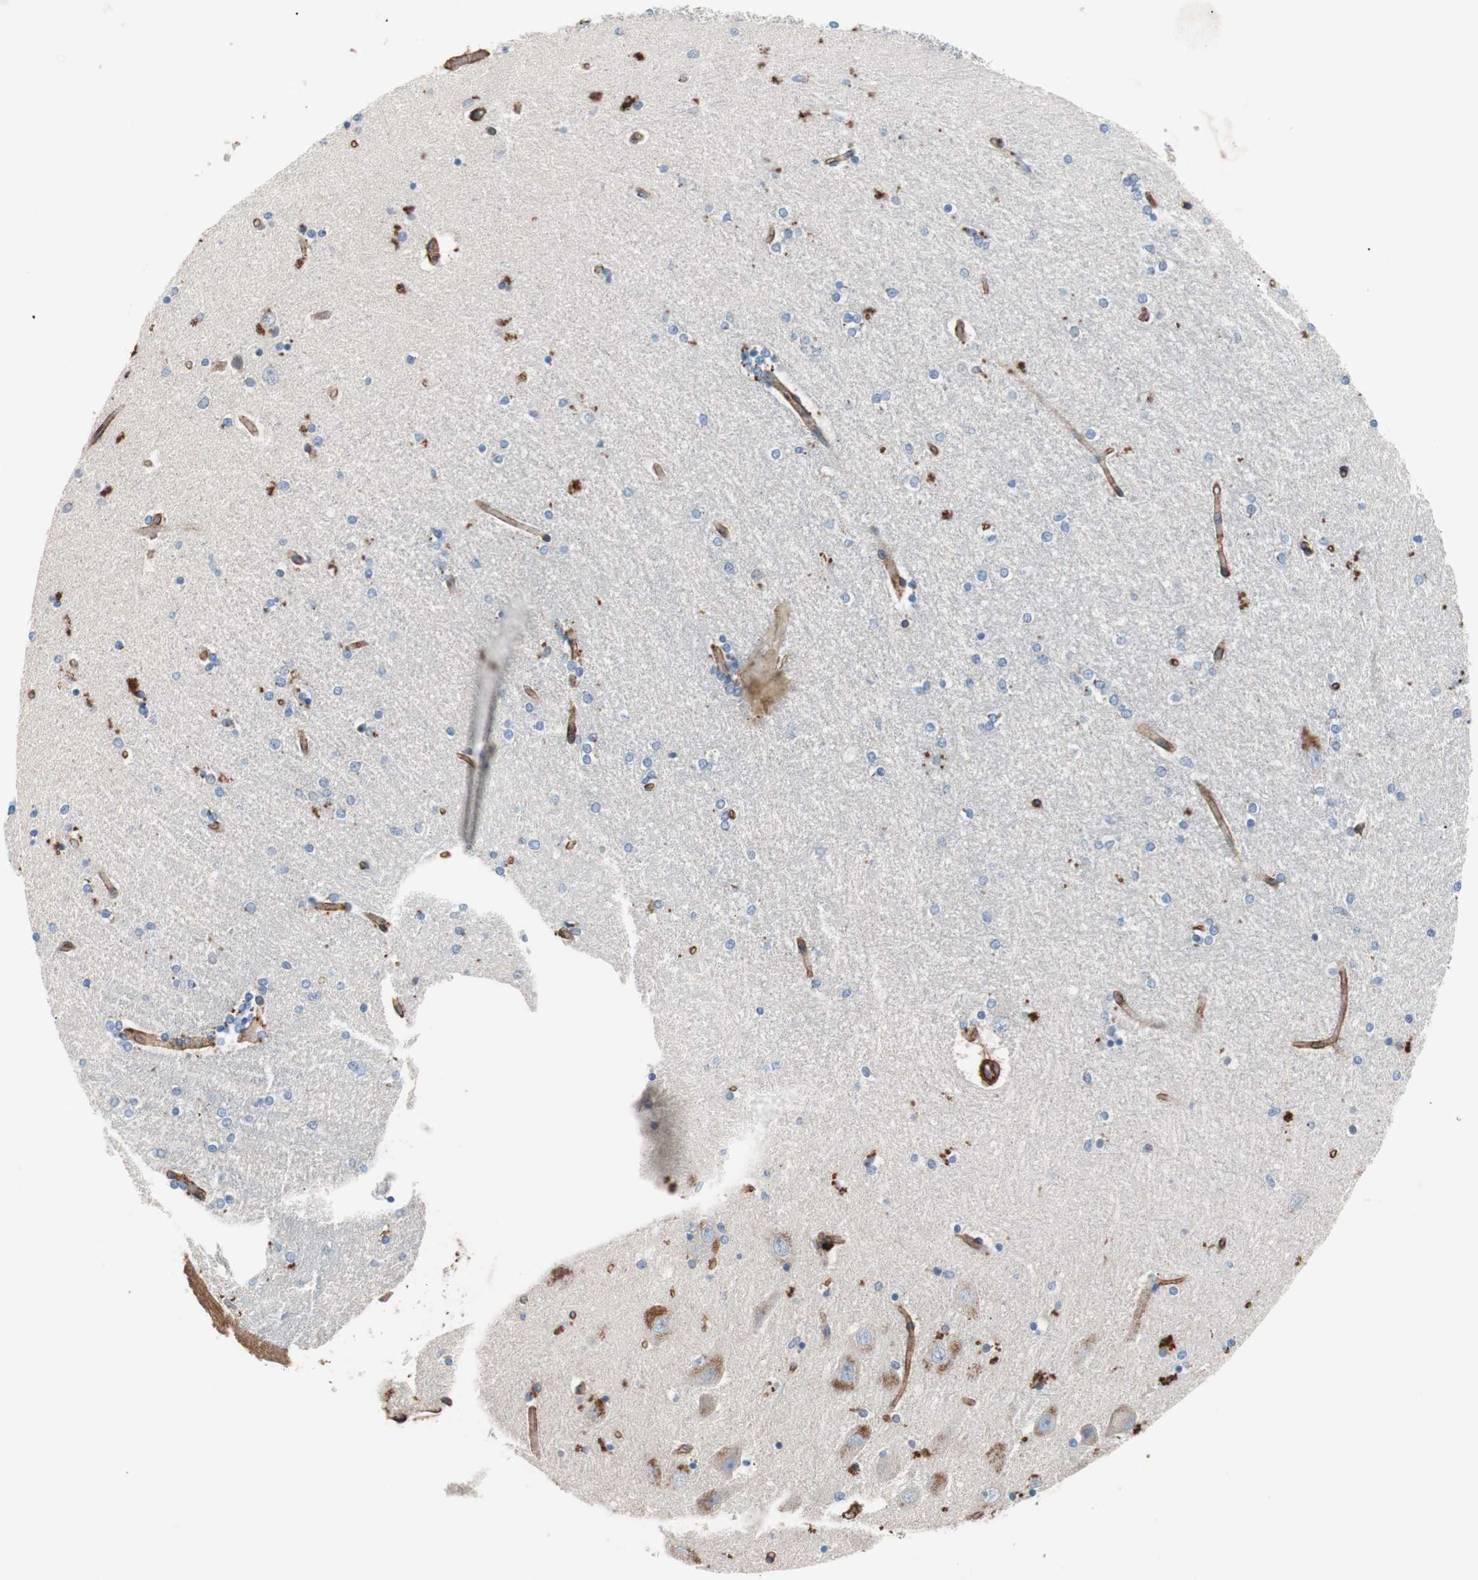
{"staining": {"intensity": "negative", "quantity": "none", "location": "none"}, "tissue": "hippocampus", "cell_type": "Glial cells", "image_type": "normal", "snomed": [{"axis": "morphology", "description": "Normal tissue, NOS"}, {"axis": "topography", "description": "Hippocampus"}], "caption": "This is an immunohistochemistry (IHC) image of normal hippocampus. There is no expression in glial cells.", "gene": "SPINT1", "patient": {"sex": "female", "age": 54}}